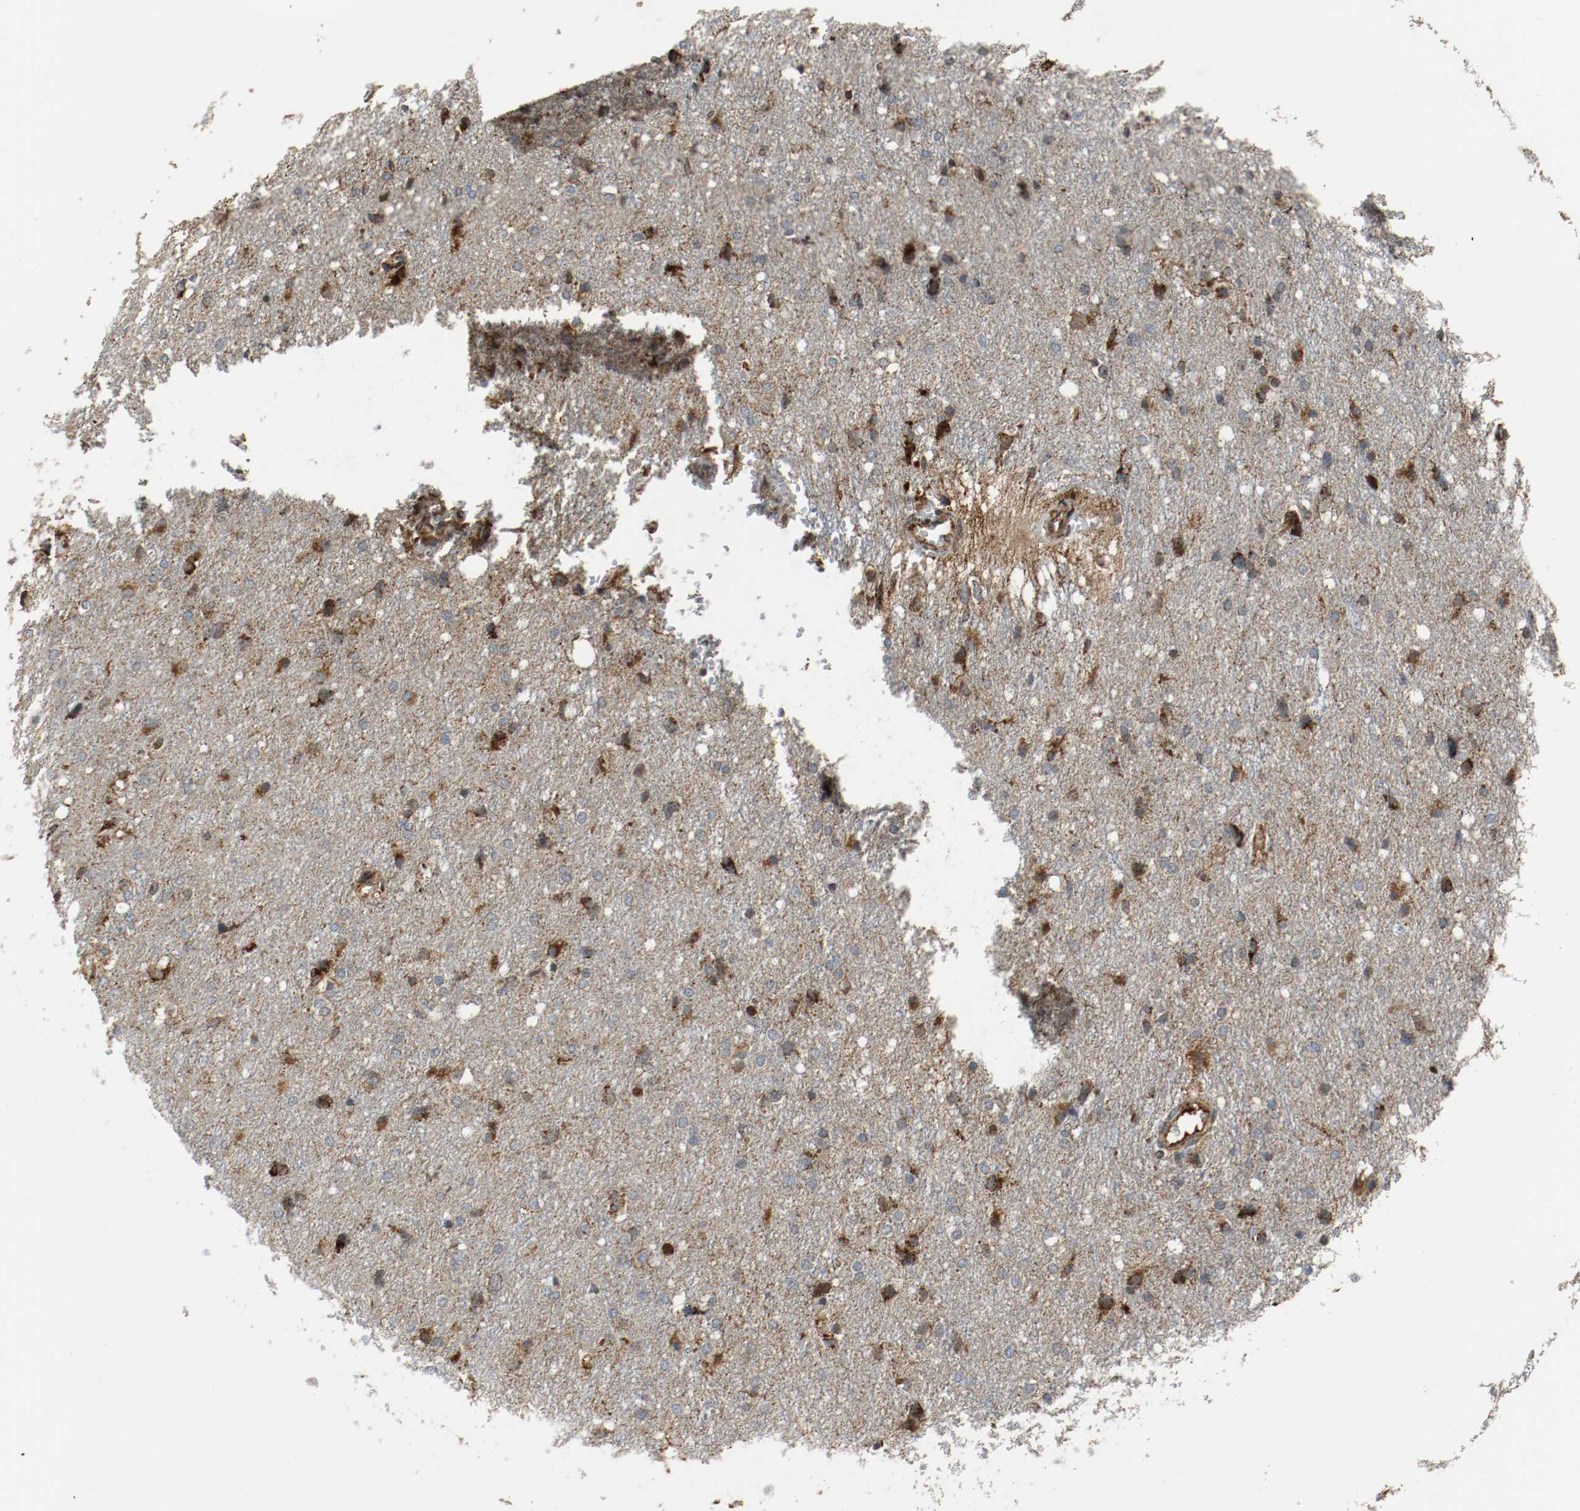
{"staining": {"intensity": "strong", "quantity": ">75%", "location": "cytoplasmic/membranous"}, "tissue": "glioma", "cell_type": "Tumor cells", "image_type": "cancer", "snomed": [{"axis": "morphology", "description": "Glioma, malignant, High grade"}, {"axis": "topography", "description": "Brain"}], "caption": "High-magnification brightfield microscopy of malignant glioma (high-grade) stained with DAB (3,3'-diaminobenzidine) (brown) and counterstained with hematoxylin (blue). tumor cells exhibit strong cytoplasmic/membranous staining is appreciated in about>75% of cells.", "gene": "TXNRD1", "patient": {"sex": "female", "age": 59}}